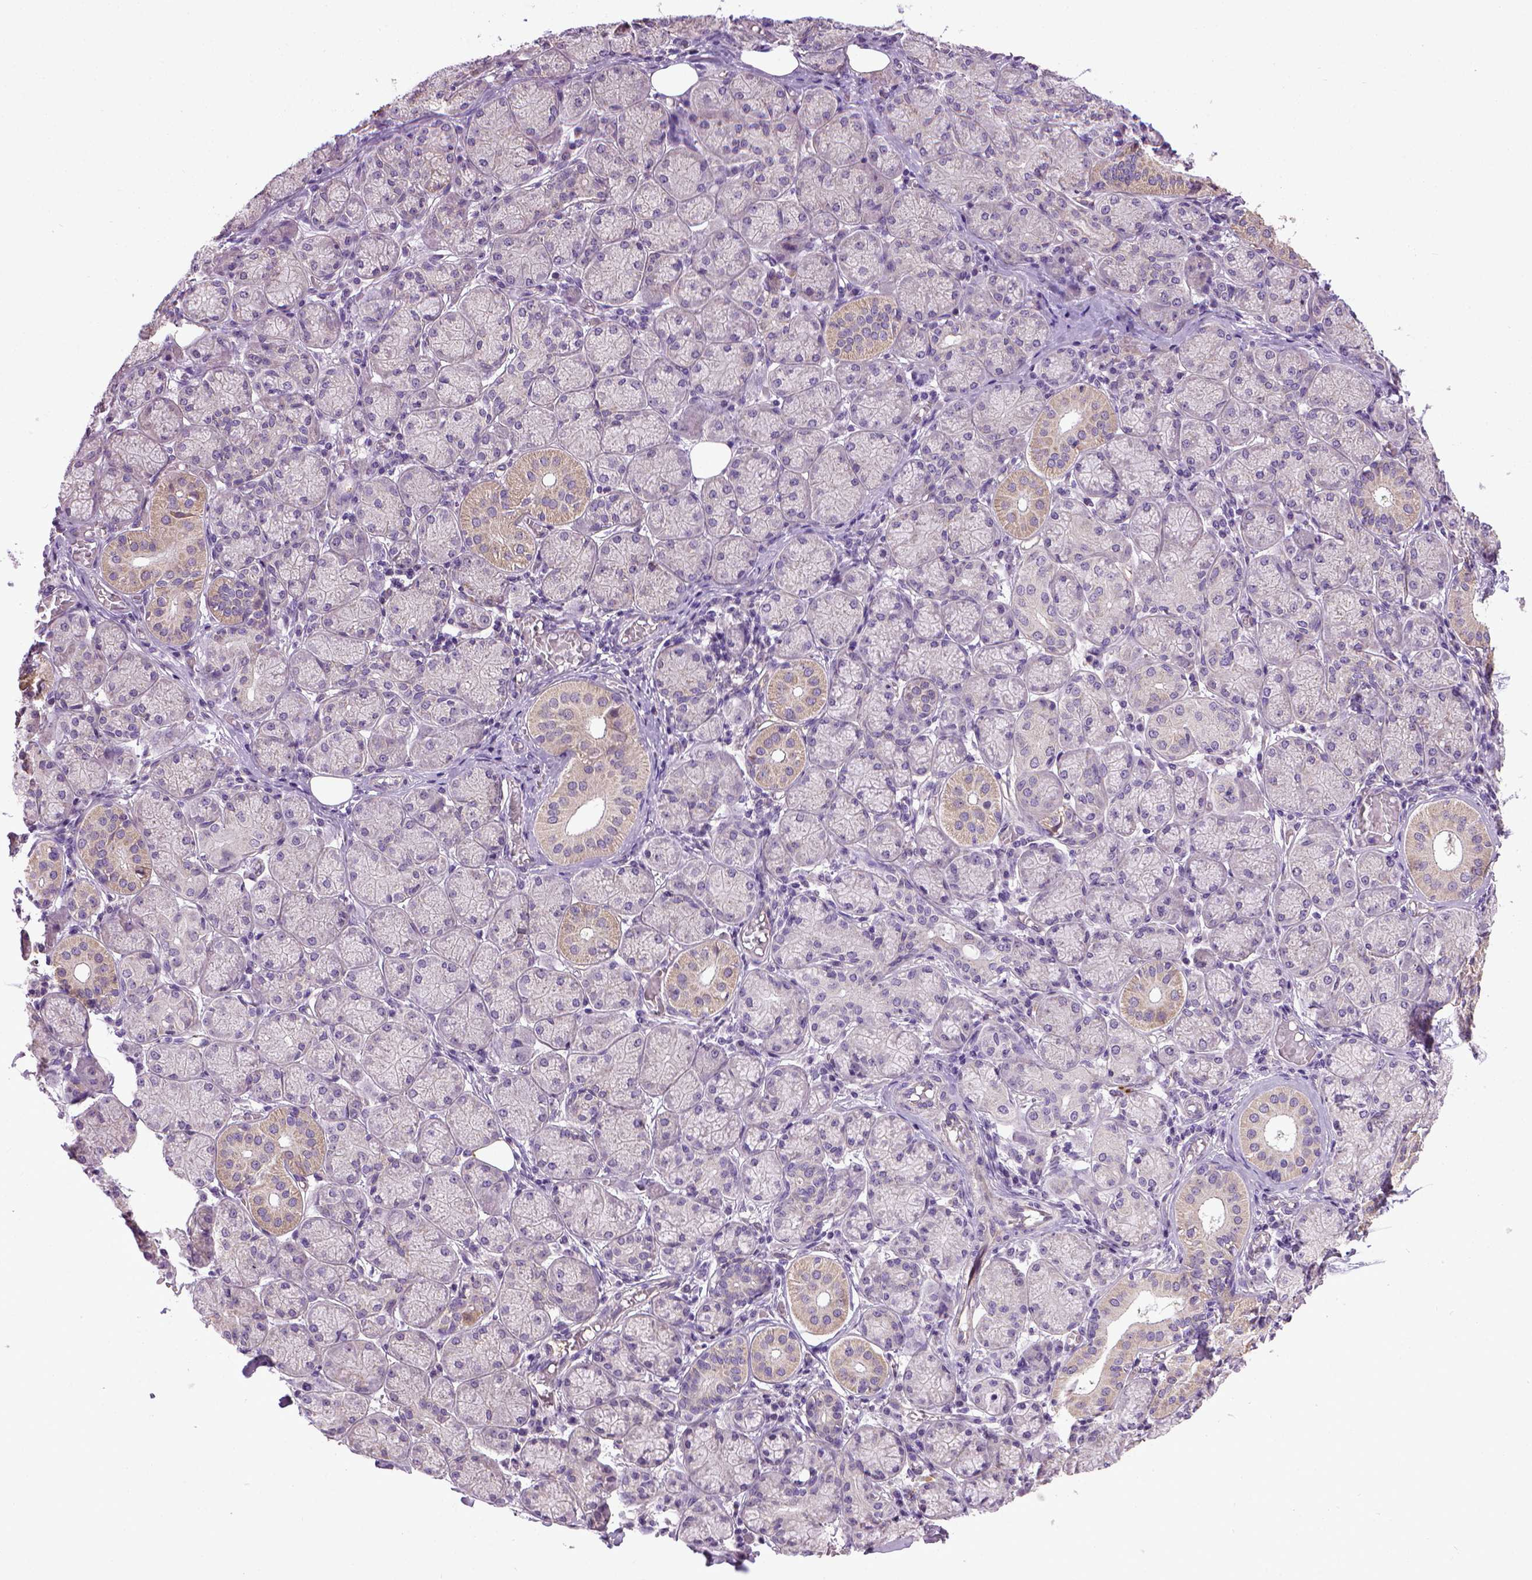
{"staining": {"intensity": "weak", "quantity": "25%-75%", "location": "cytoplasmic/membranous"}, "tissue": "salivary gland", "cell_type": "Glandular cells", "image_type": "normal", "snomed": [{"axis": "morphology", "description": "Normal tissue, NOS"}, {"axis": "topography", "description": "Salivary gland"}, {"axis": "topography", "description": "Peripheral nerve tissue"}], "caption": "This histopathology image exhibits immunohistochemistry (IHC) staining of normal salivary gland, with low weak cytoplasmic/membranous positivity in approximately 25%-75% of glandular cells.", "gene": "ENG", "patient": {"sex": "female", "age": 24}}